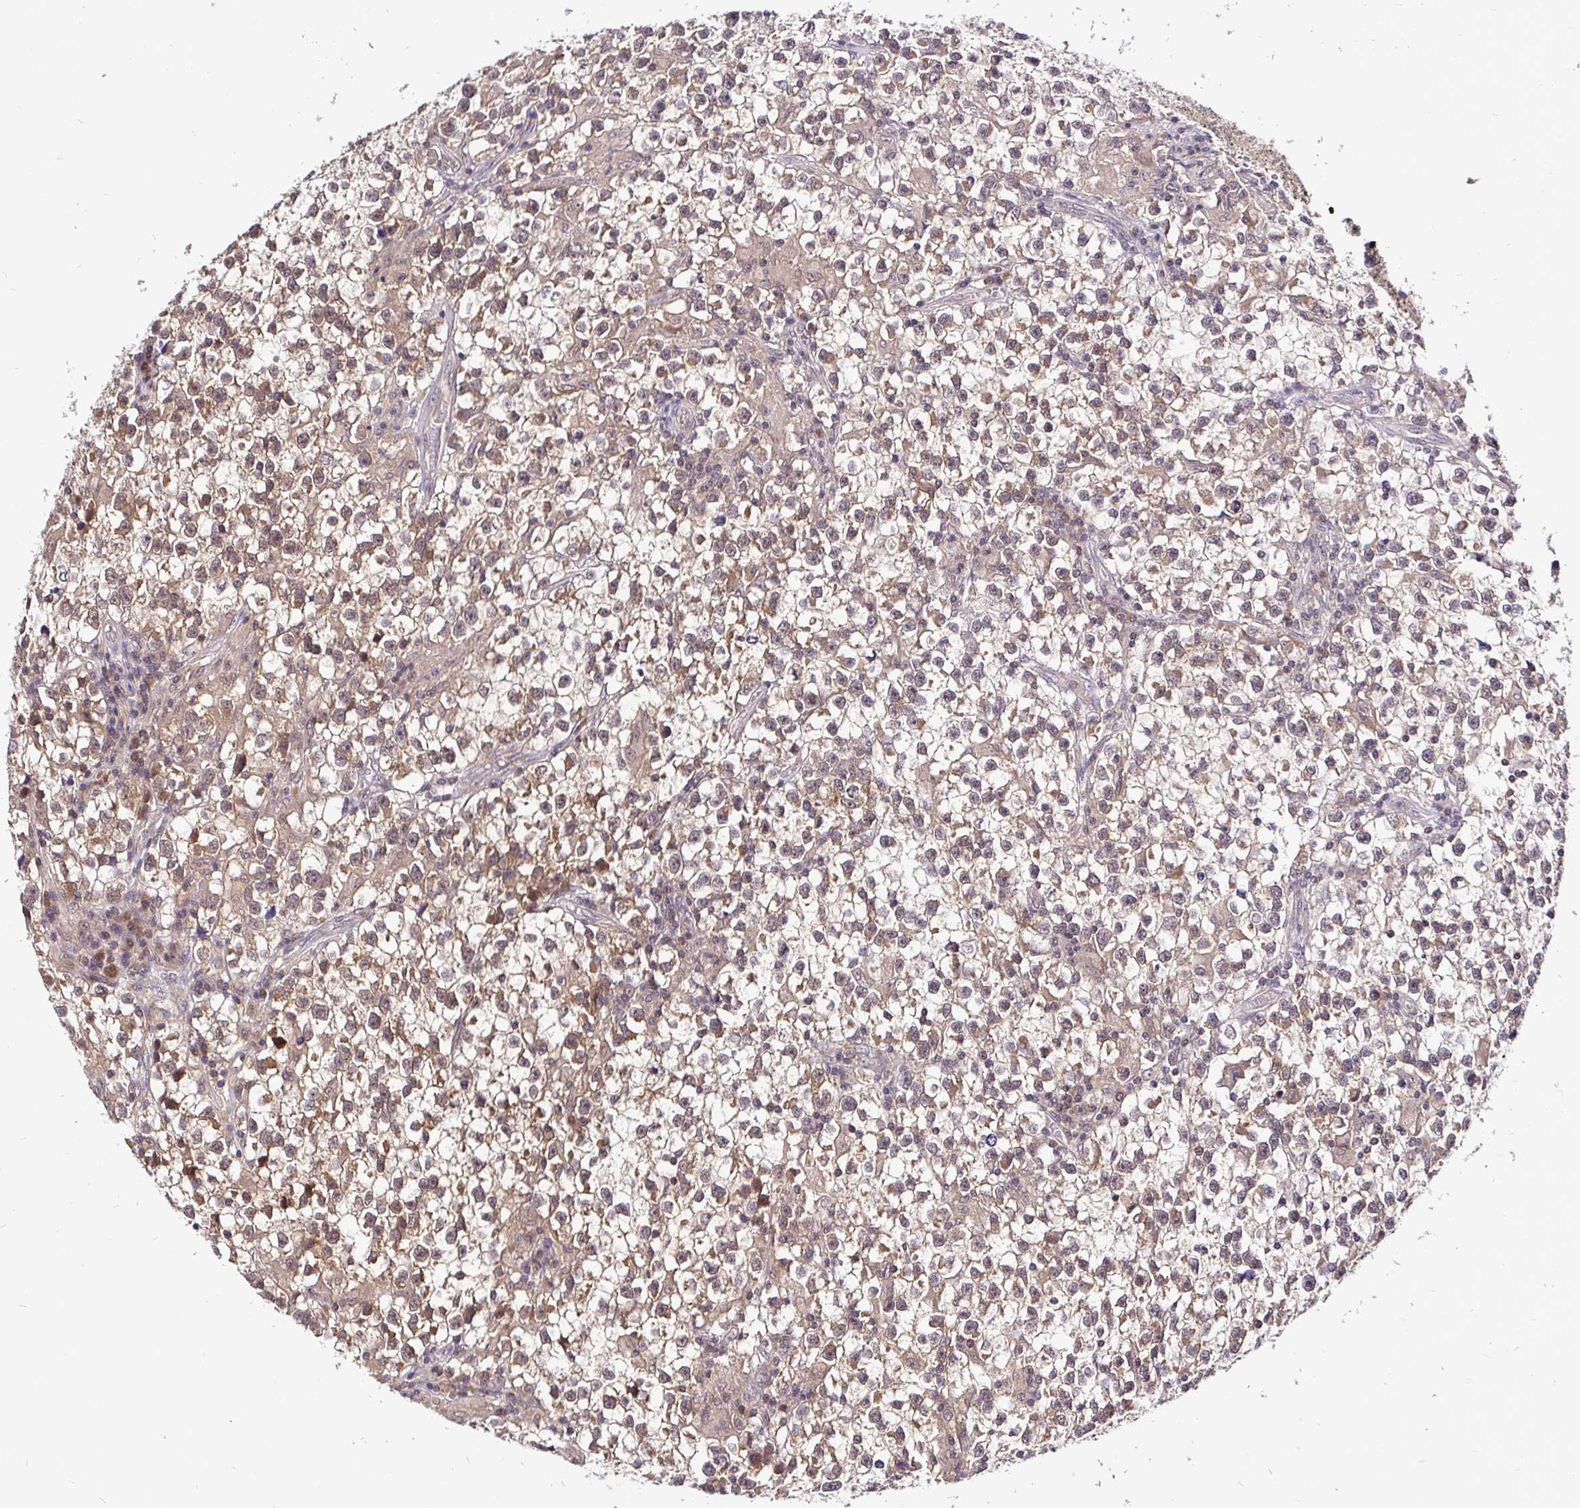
{"staining": {"intensity": "weak", "quantity": ">75%", "location": "cytoplasmic/membranous"}, "tissue": "testis cancer", "cell_type": "Tumor cells", "image_type": "cancer", "snomed": [{"axis": "morphology", "description": "Seminoma, NOS"}, {"axis": "topography", "description": "Testis"}], "caption": "Tumor cells demonstrate low levels of weak cytoplasmic/membranous expression in approximately >75% of cells in human testis cancer (seminoma).", "gene": "UBE2M", "patient": {"sex": "male", "age": 31}}